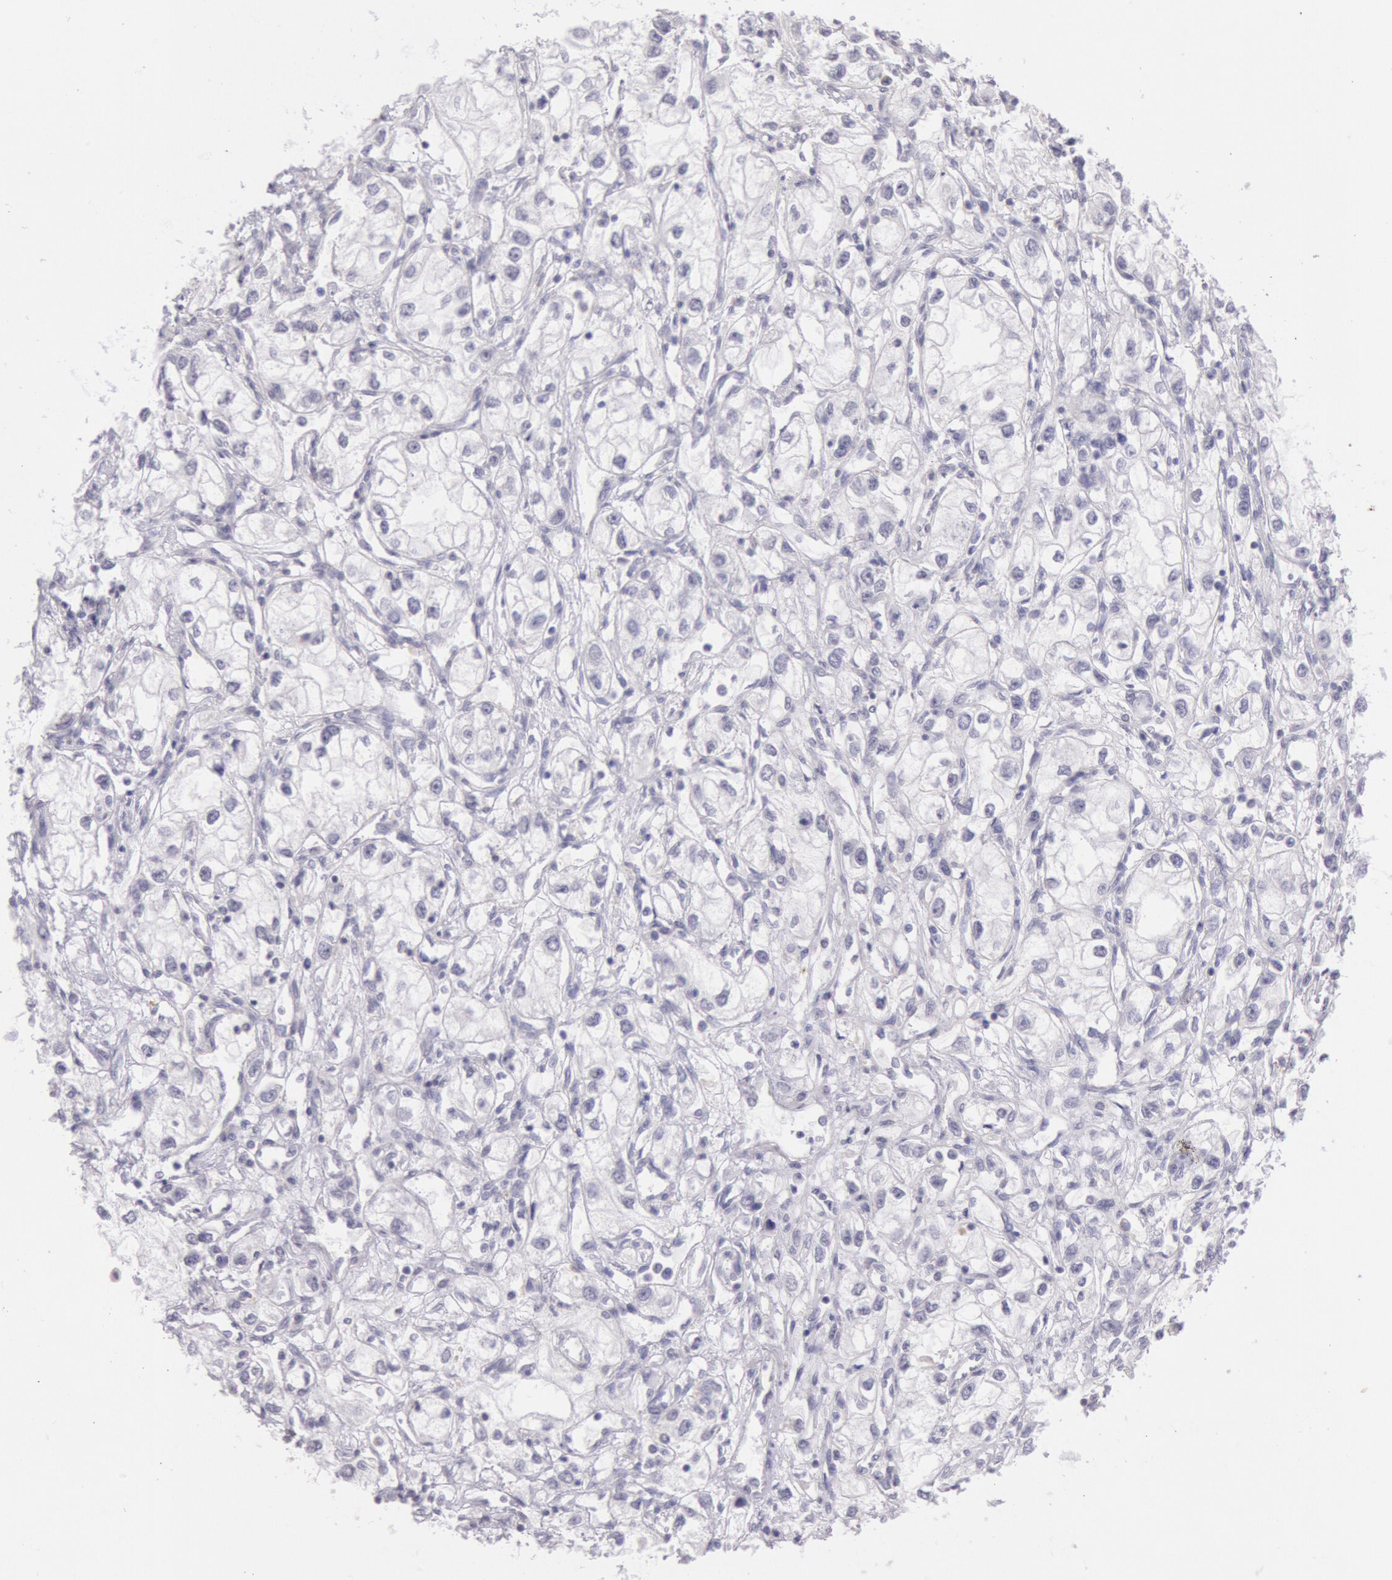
{"staining": {"intensity": "weak", "quantity": "25%-75%", "location": "cytoplasmic/membranous"}, "tissue": "renal cancer", "cell_type": "Tumor cells", "image_type": "cancer", "snomed": [{"axis": "morphology", "description": "Adenocarcinoma, NOS"}, {"axis": "topography", "description": "Kidney"}], "caption": "Immunohistochemical staining of human renal adenocarcinoma shows low levels of weak cytoplasmic/membranous protein expression in about 25%-75% of tumor cells.", "gene": "FRMD6", "patient": {"sex": "male", "age": 57}}